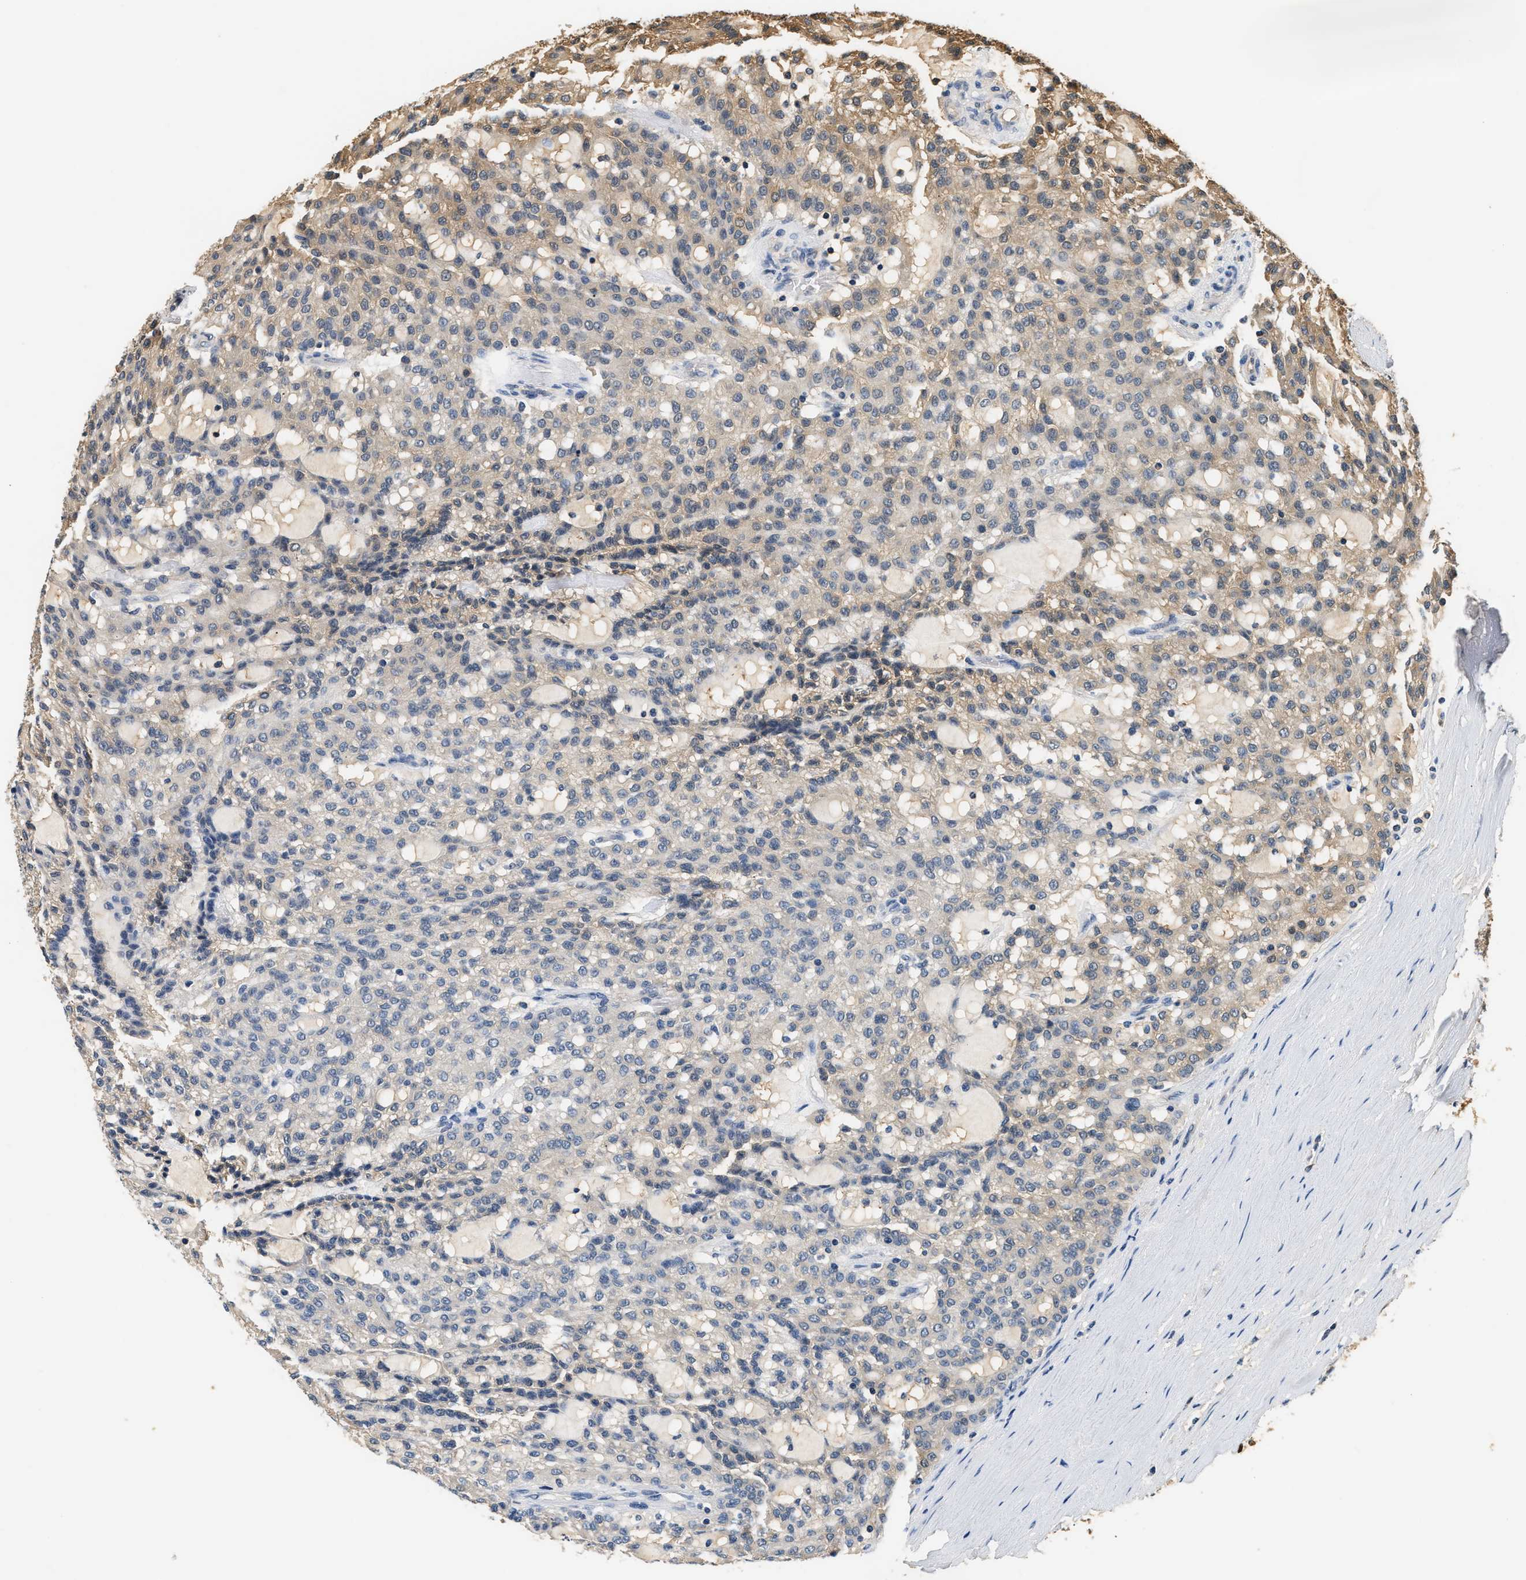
{"staining": {"intensity": "moderate", "quantity": "<25%", "location": "cytoplasmic/membranous"}, "tissue": "renal cancer", "cell_type": "Tumor cells", "image_type": "cancer", "snomed": [{"axis": "morphology", "description": "Adenocarcinoma, NOS"}, {"axis": "topography", "description": "Kidney"}], "caption": "Immunohistochemistry photomicrograph of renal cancer stained for a protein (brown), which shows low levels of moderate cytoplasmic/membranous staining in about <25% of tumor cells.", "gene": "GPI", "patient": {"sex": "male", "age": 63}}